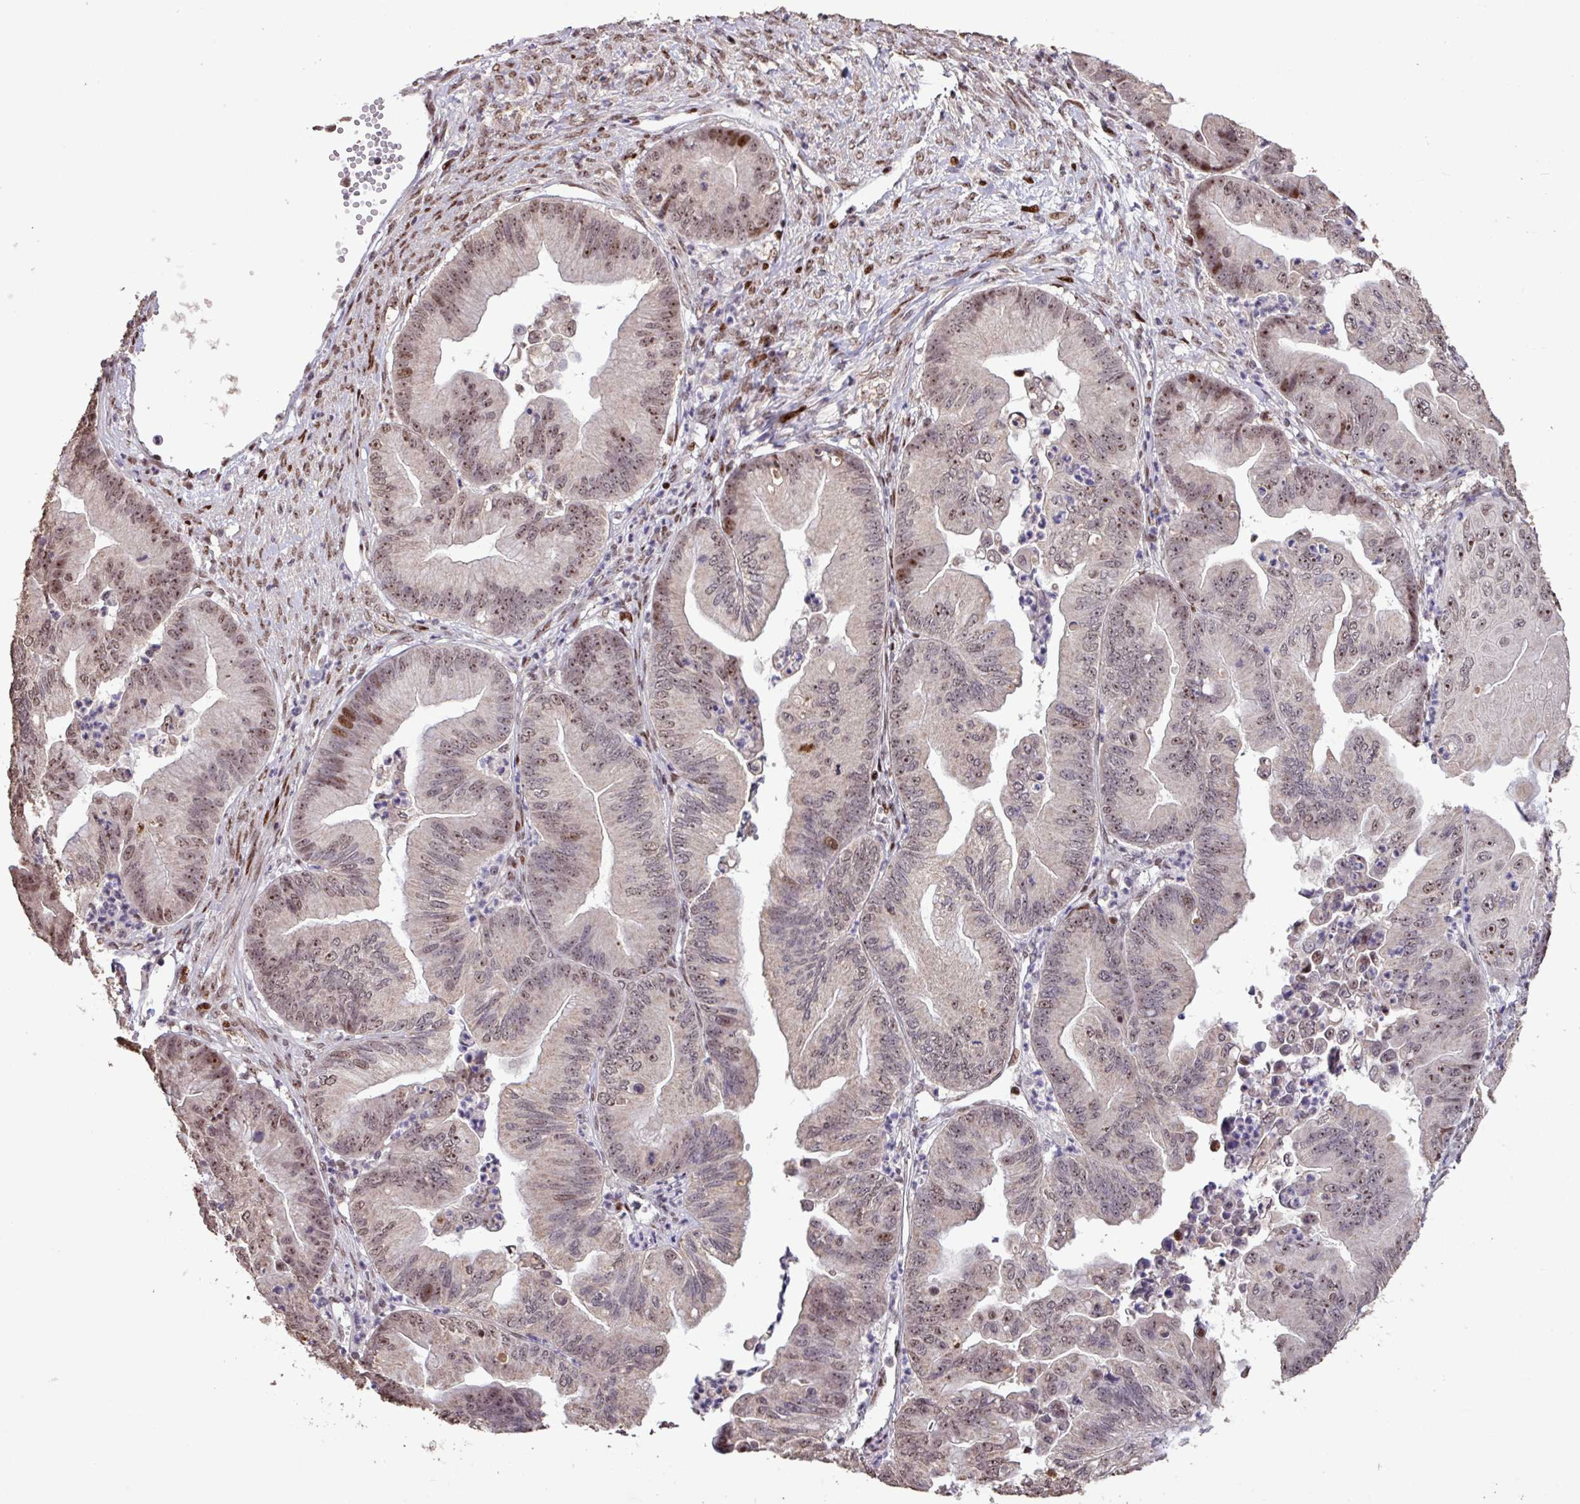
{"staining": {"intensity": "weak", "quantity": "25%-75%", "location": "nuclear"}, "tissue": "ovarian cancer", "cell_type": "Tumor cells", "image_type": "cancer", "snomed": [{"axis": "morphology", "description": "Cystadenocarcinoma, mucinous, NOS"}, {"axis": "topography", "description": "Ovary"}], "caption": "The histopathology image reveals immunohistochemical staining of mucinous cystadenocarcinoma (ovarian). There is weak nuclear positivity is seen in about 25%-75% of tumor cells. The protein is shown in brown color, while the nuclei are stained blue.", "gene": "ZNF709", "patient": {"sex": "female", "age": 71}}